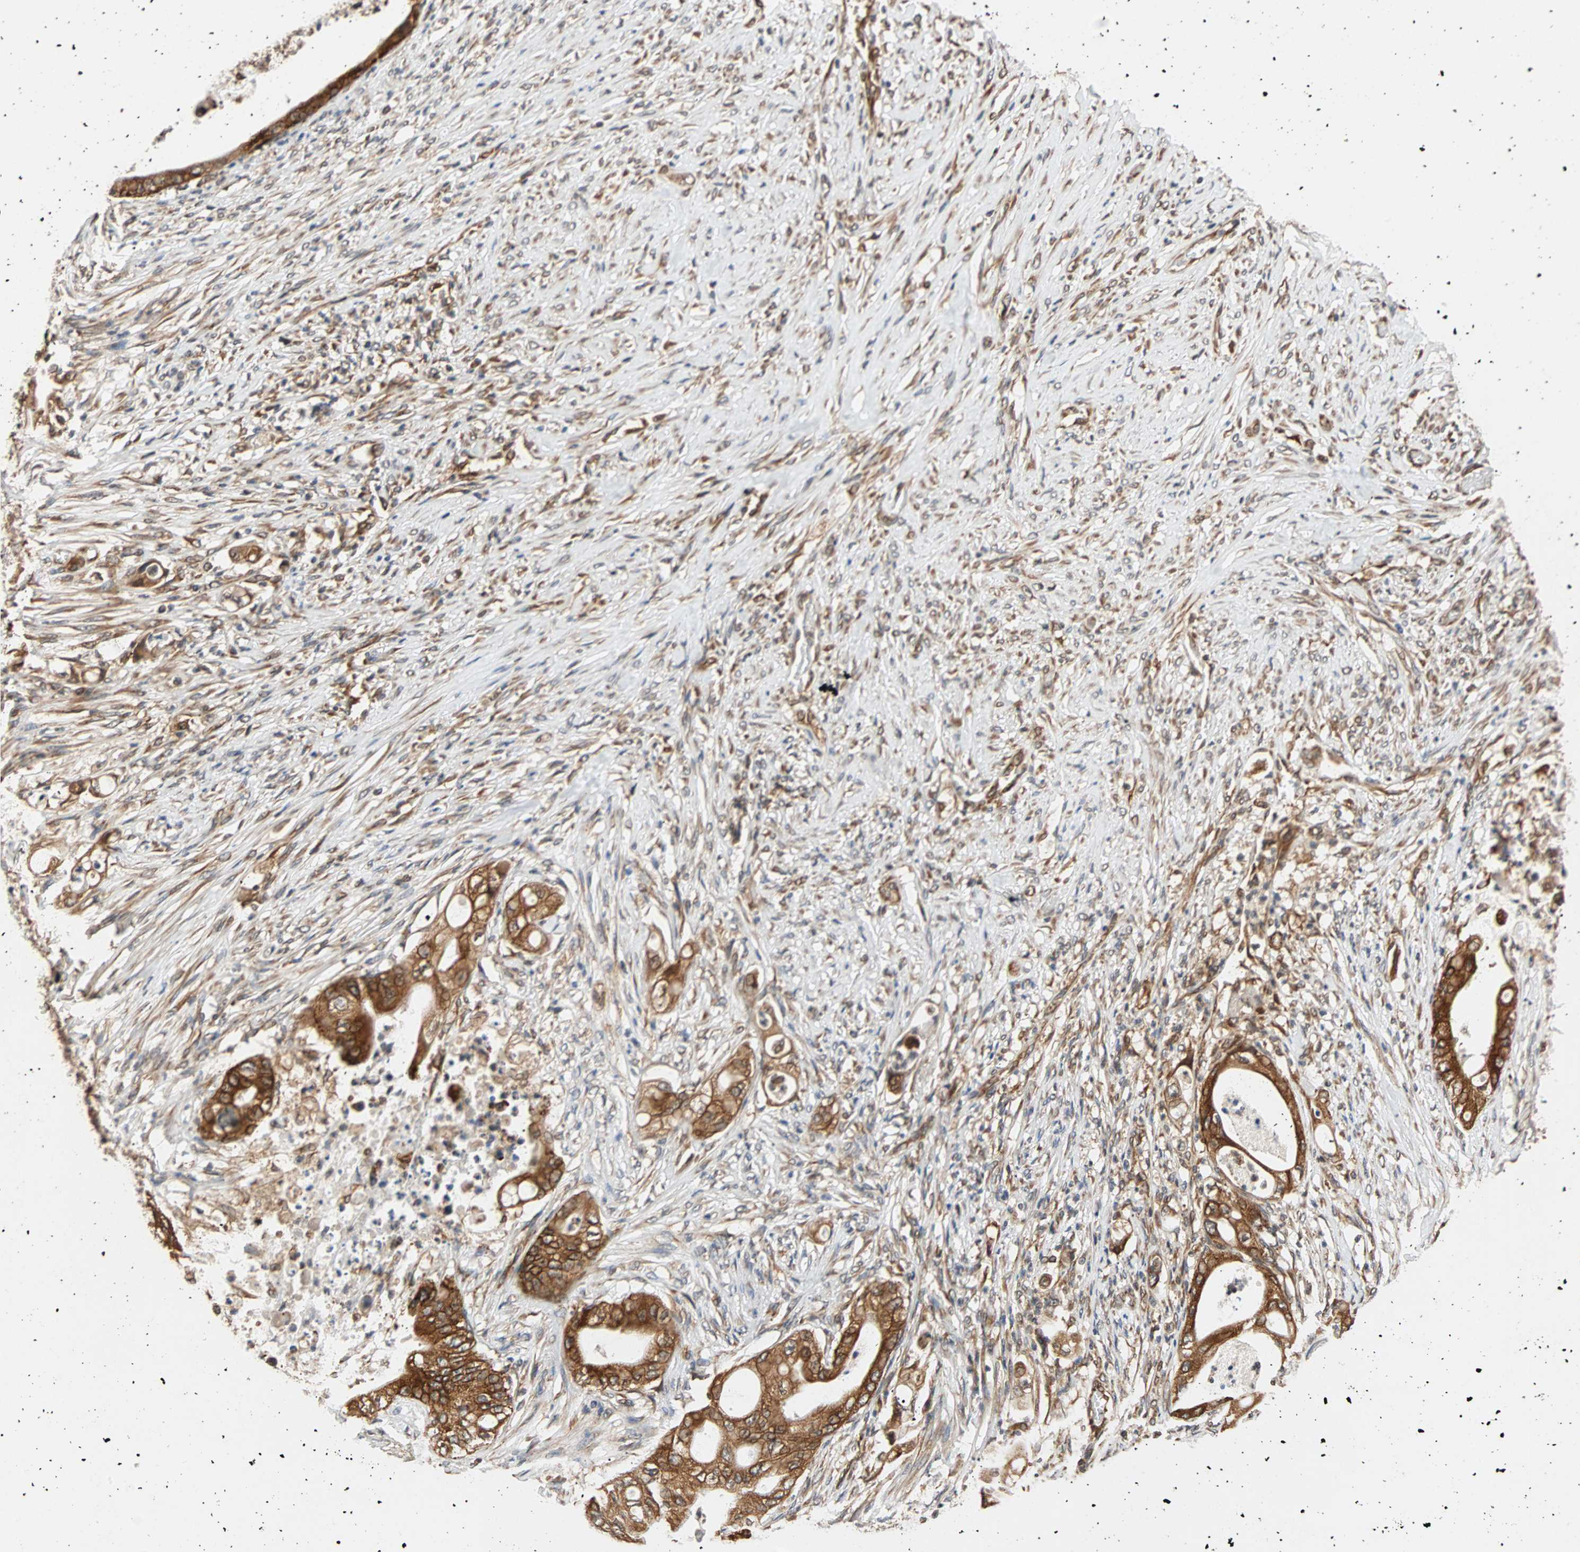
{"staining": {"intensity": "strong", "quantity": ">75%", "location": "cytoplasmic/membranous"}, "tissue": "stomach cancer", "cell_type": "Tumor cells", "image_type": "cancer", "snomed": [{"axis": "morphology", "description": "Adenocarcinoma, NOS"}, {"axis": "topography", "description": "Stomach"}], "caption": "Protein analysis of adenocarcinoma (stomach) tissue exhibits strong cytoplasmic/membranous expression in about >75% of tumor cells.", "gene": "AUP1", "patient": {"sex": "female", "age": 73}}